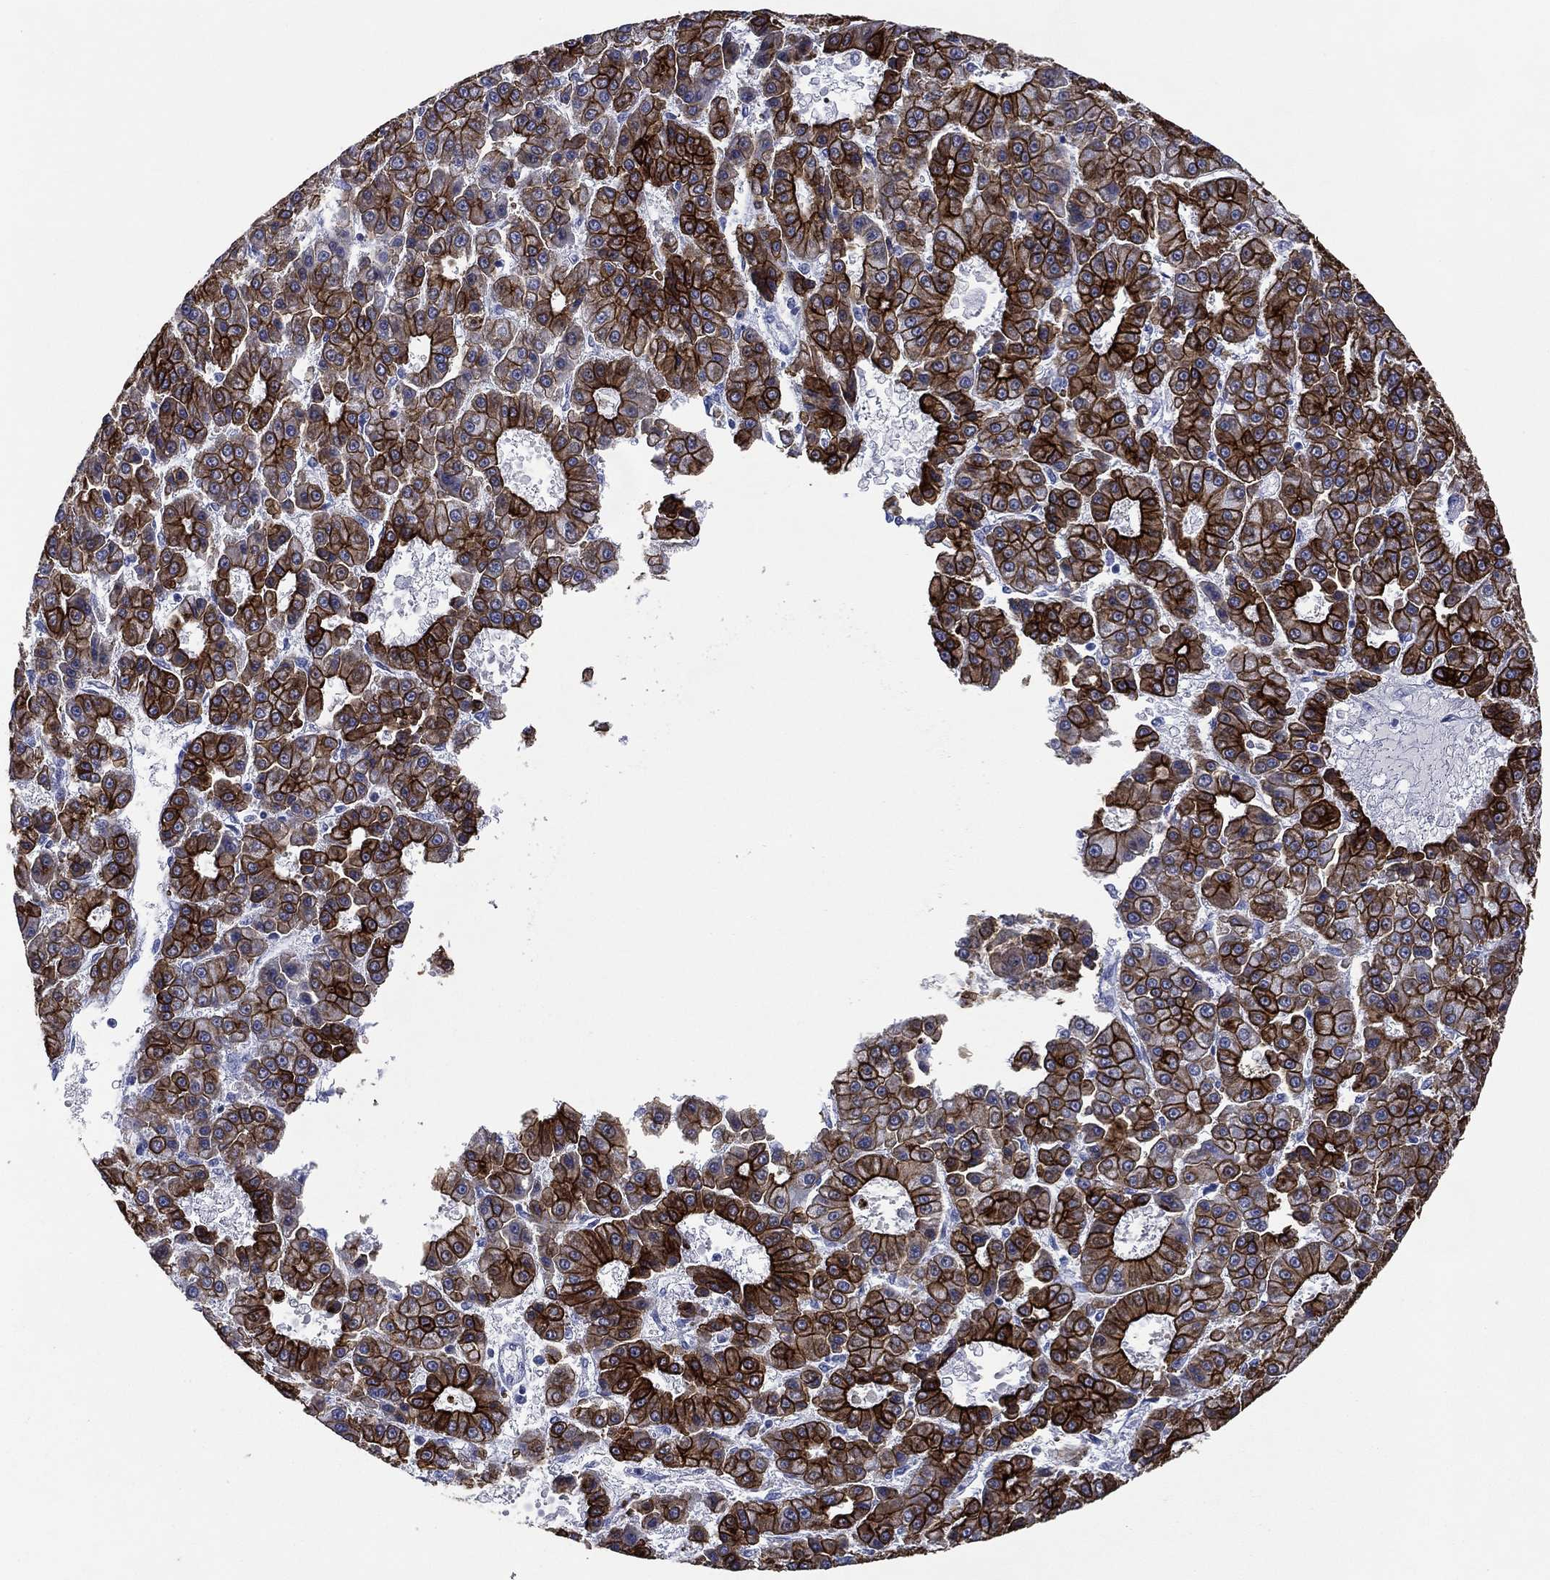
{"staining": {"intensity": "strong", "quantity": ">75%", "location": "cytoplasmic/membranous"}, "tissue": "liver cancer", "cell_type": "Tumor cells", "image_type": "cancer", "snomed": [{"axis": "morphology", "description": "Carcinoma, Hepatocellular, NOS"}, {"axis": "topography", "description": "Liver"}], "caption": "DAB (3,3'-diaminobenzidine) immunohistochemical staining of liver hepatocellular carcinoma exhibits strong cytoplasmic/membranous protein positivity in approximately >75% of tumor cells.", "gene": "KRT7", "patient": {"sex": "male", "age": 70}}